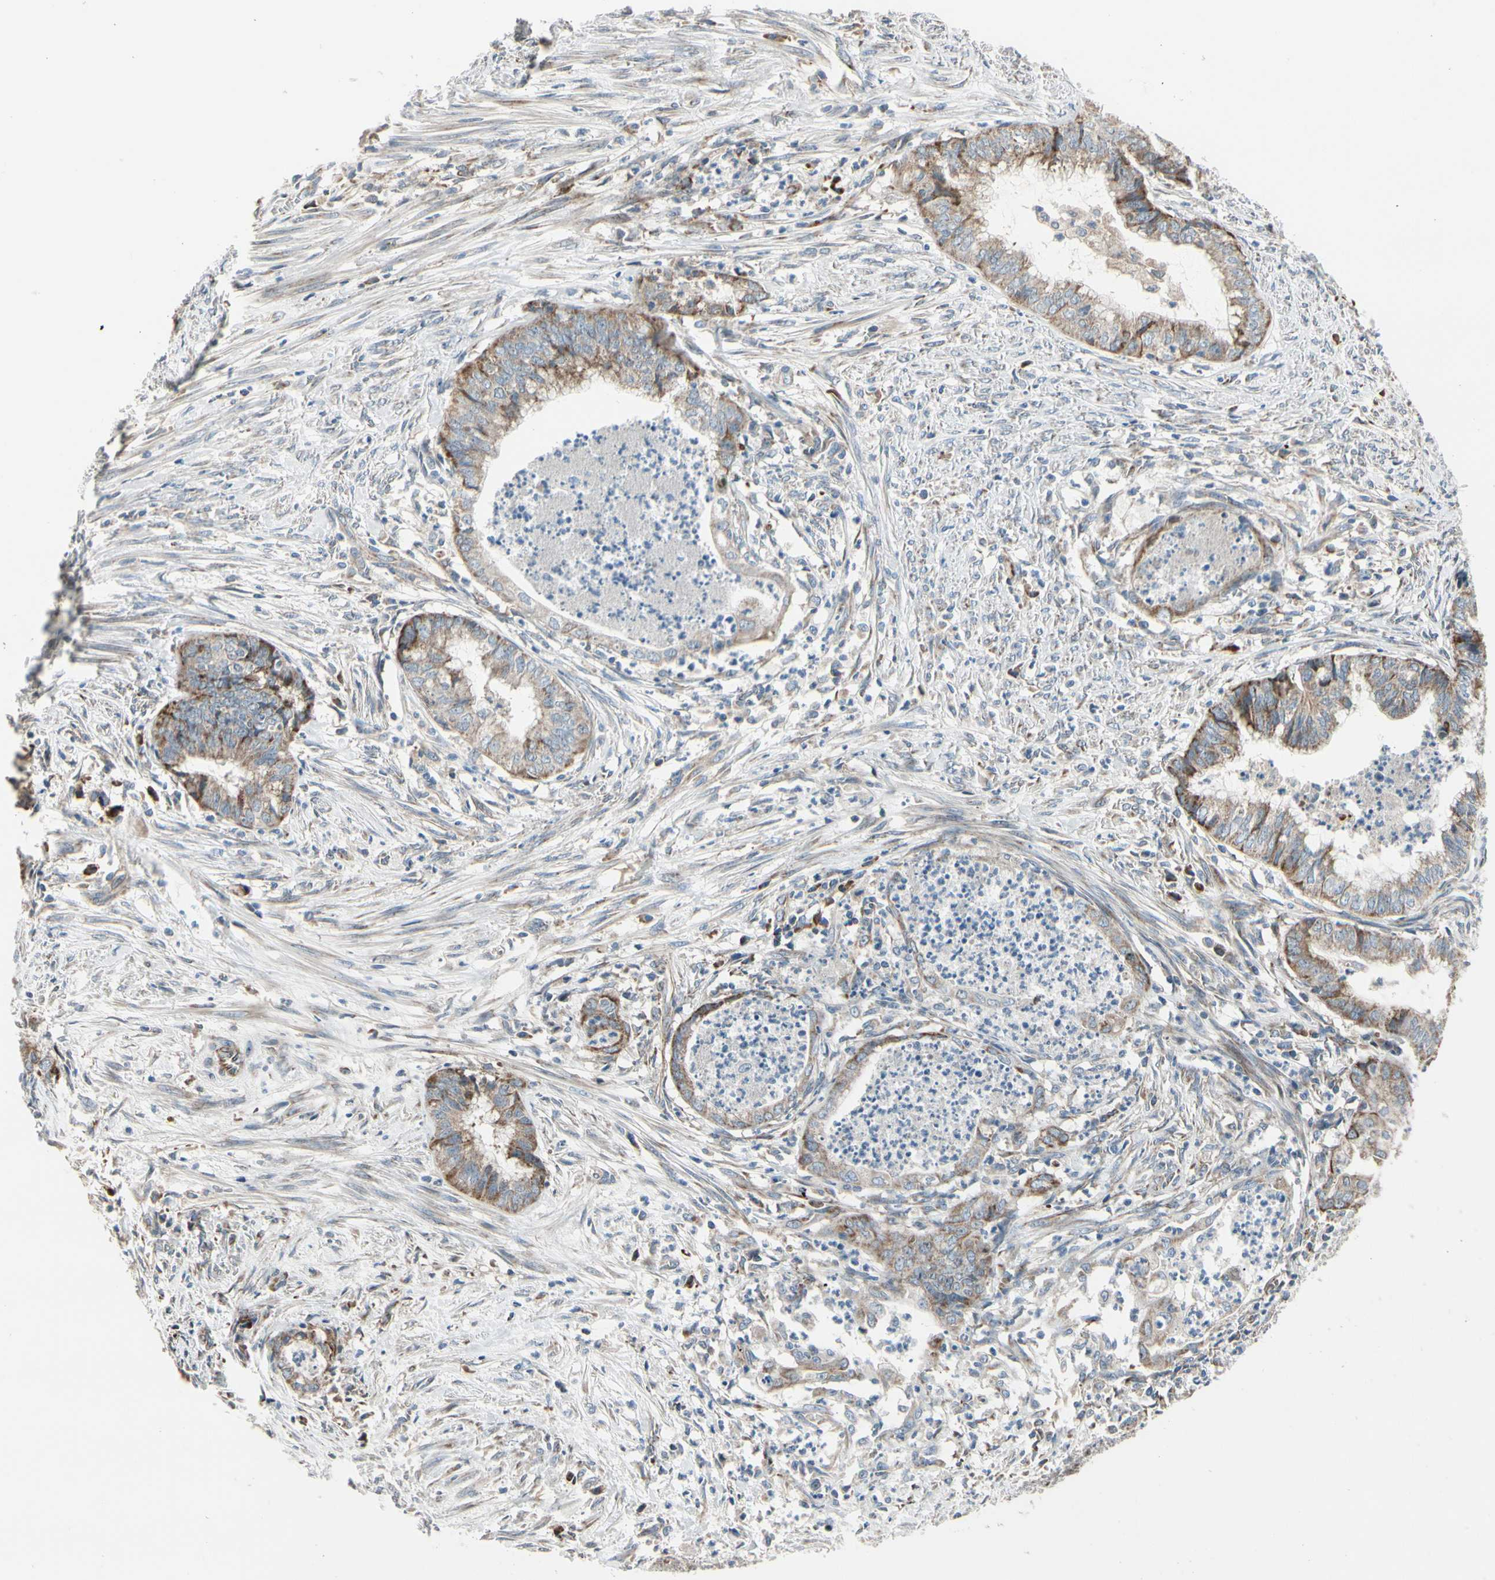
{"staining": {"intensity": "weak", "quantity": ">75%", "location": "cytoplasmic/membranous"}, "tissue": "endometrial cancer", "cell_type": "Tumor cells", "image_type": "cancer", "snomed": [{"axis": "morphology", "description": "Necrosis, NOS"}, {"axis": "morphology", "description": "Adenocarcinoma, NOS"}, {"axis": "topography", "description": "Endometrium"}], "caption": "Endometrial adenocarcinoma stained with DAB (3,3'-diaminobenzidine) IHC shows low levels of weak cytoplasmic/membranous positivity in about >75% of tumor cells.", "gene": "NPHP3", "patient": {"sex": "female", "age": 79}}